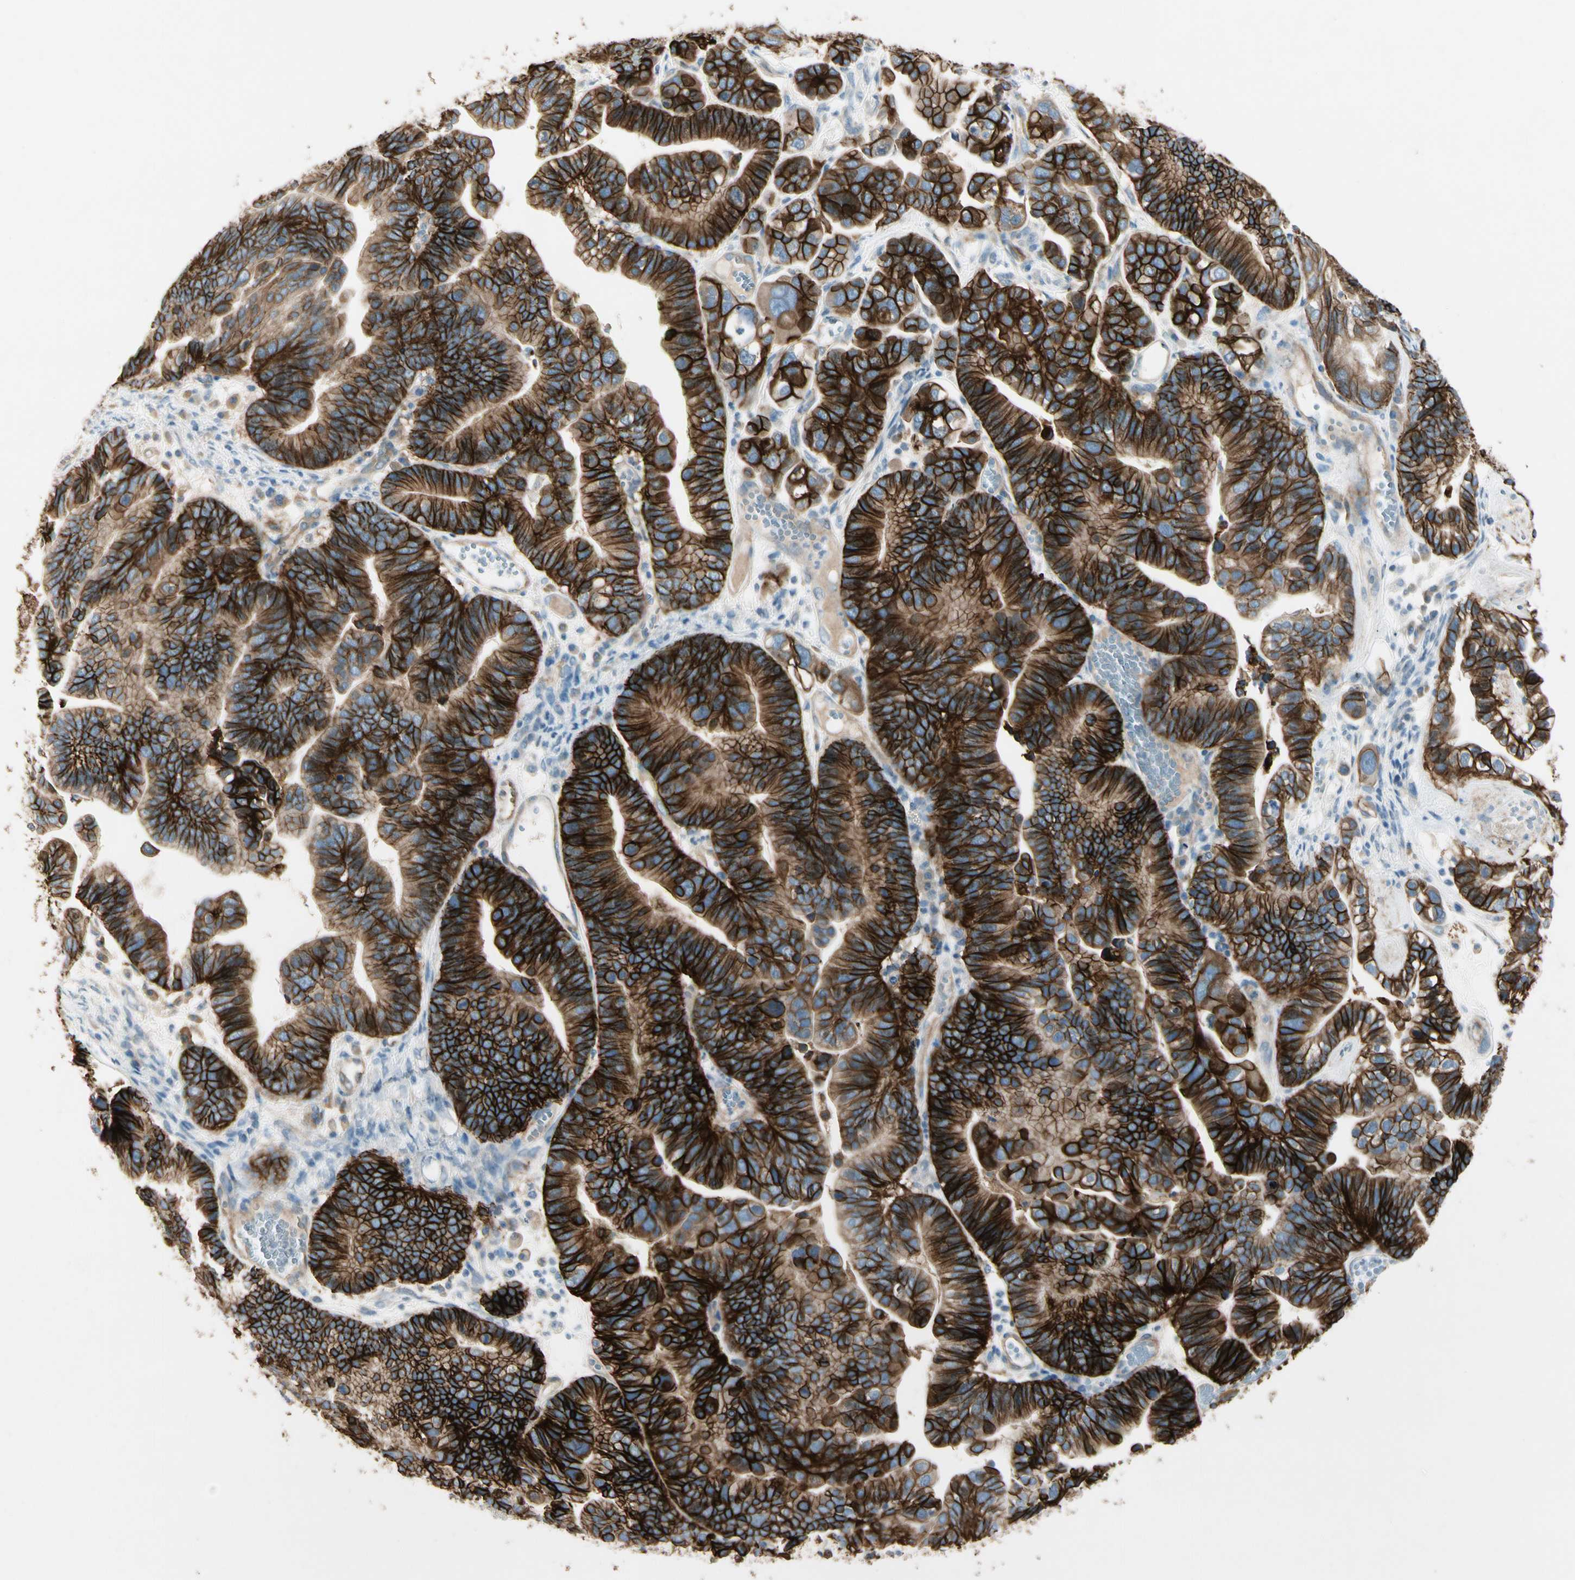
{"staining": {"intensity": "strong", "quantity": ">75%", "location": "cytoplasmic/membranous"}, "tissue": "ovarian cancer", "cell_type": "Tumor cells", "image_type": "cancer", "snomed": [{"axis": "morphology", "description": "Cystadenocarcinoma, serous, NOS"}, {"axis": "topography", "description": "Ovary"}], "caption": "IHC of human ovarian cancer displays high levels of strong cytoplasmic/membranous positivity in approximately >75% of tumor cells.", "gene": "ITGA3", "patient": {"sex": "female", "age": 56}}